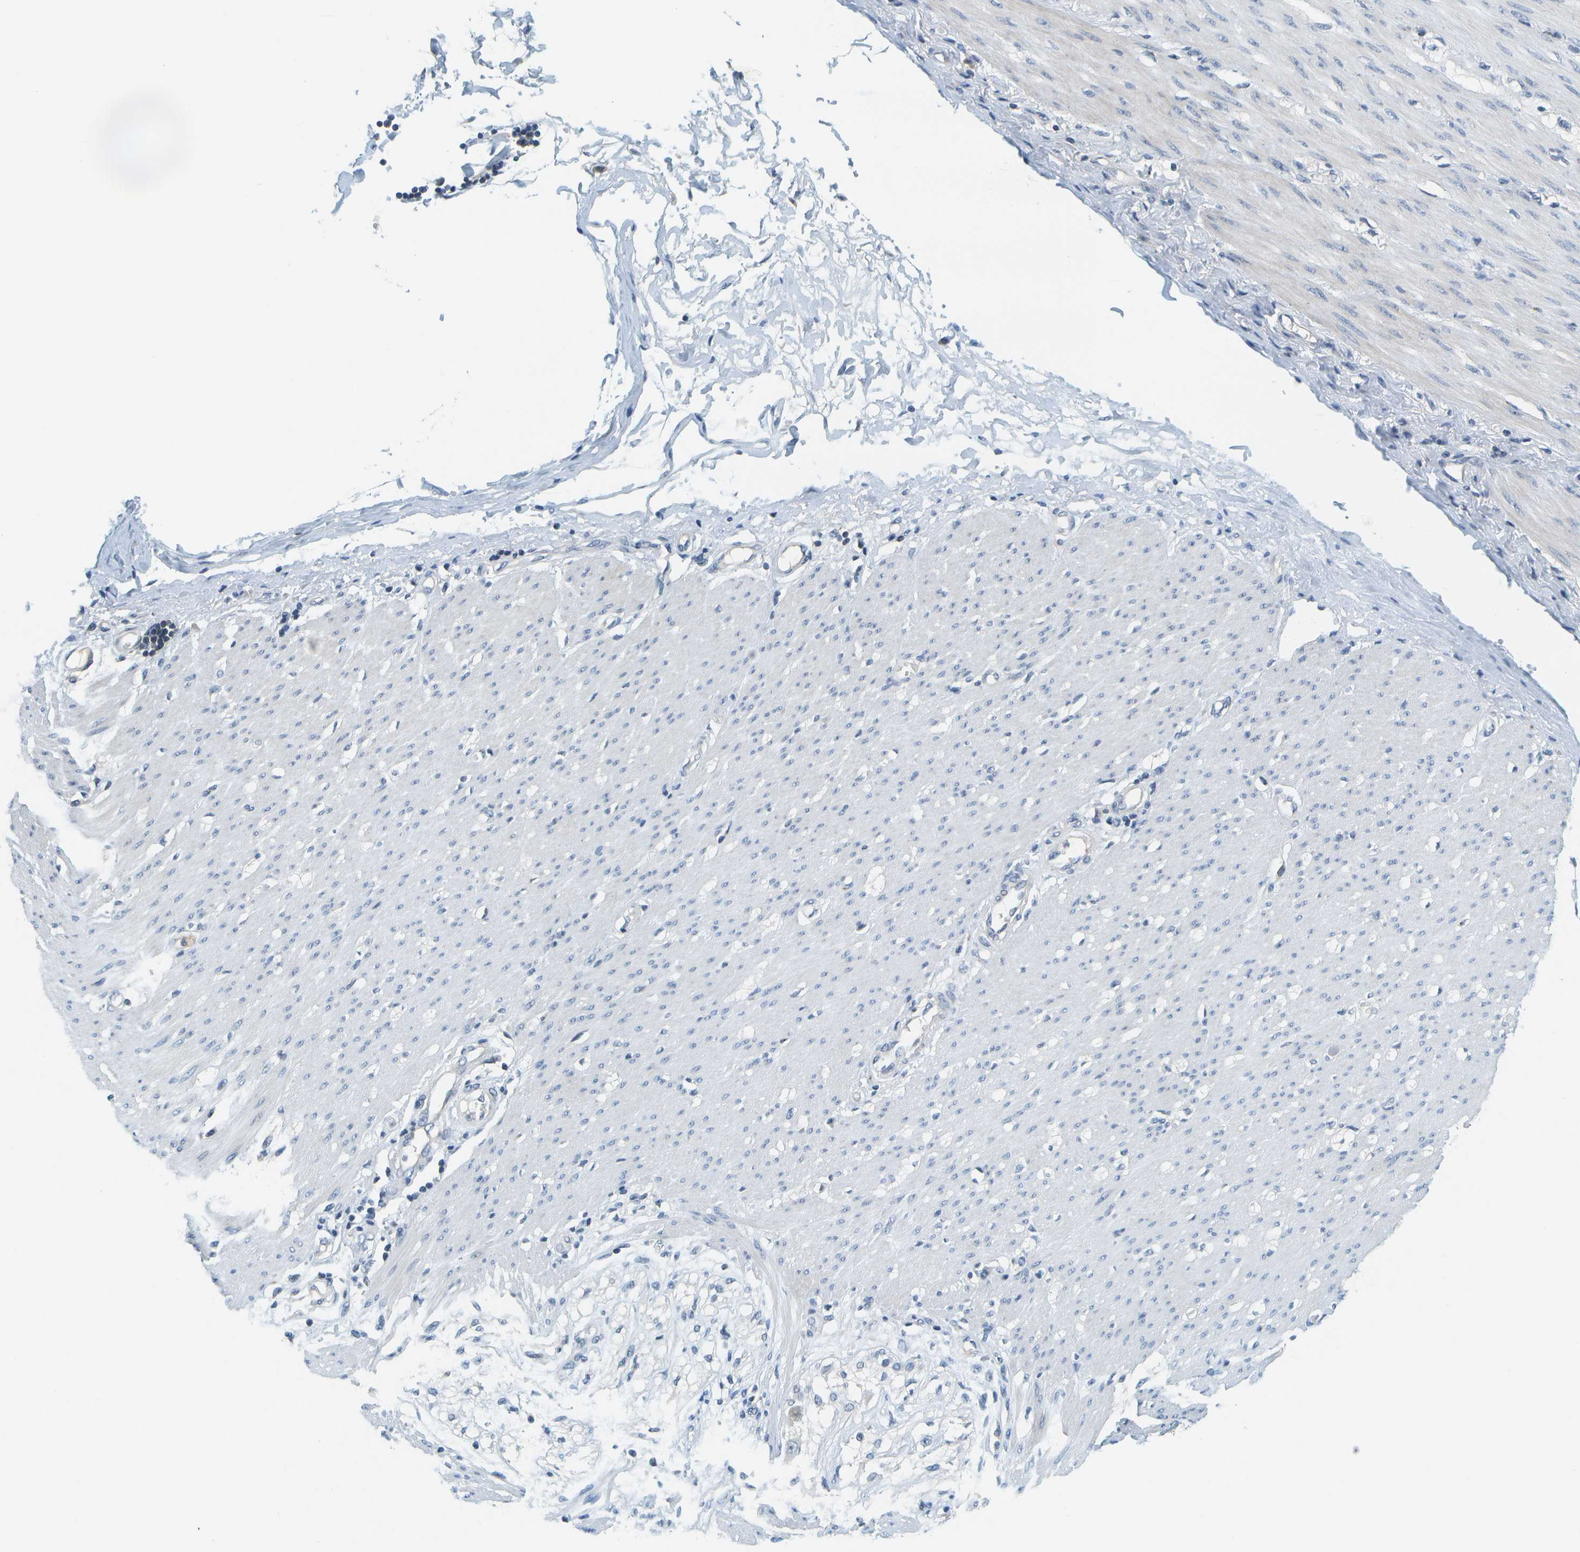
{"staining": {"intensity": "negative", "quantity": "none", "location": "none"}, "tissue": "adipose tissue", "cell_type": "Adipocytes", "image_type": "normal", "snomed": [{"axis": "morphology", "description": "Normal tissue, NOS"}, {"axis": "morphology", "description": "Adenocarcinoma, NOS"}, {"axis": "topography", "description": "Colon"}, {"axis": "topography", "description": "Peripheral nerve tissue"}], "caption": "DAB (3,3'-diaminobenzidine) immunohistochemical staining of normal human adipose tissue exhibits no significant expression in adipocytes. The staining was performed using DAB to visualize the protein expression in brown, while the nuclei were stained in blue with hematoxylin (Magnification: 20x).", "gene": "RASGRP2", "patient": {"sex": "male", "age": 14}}